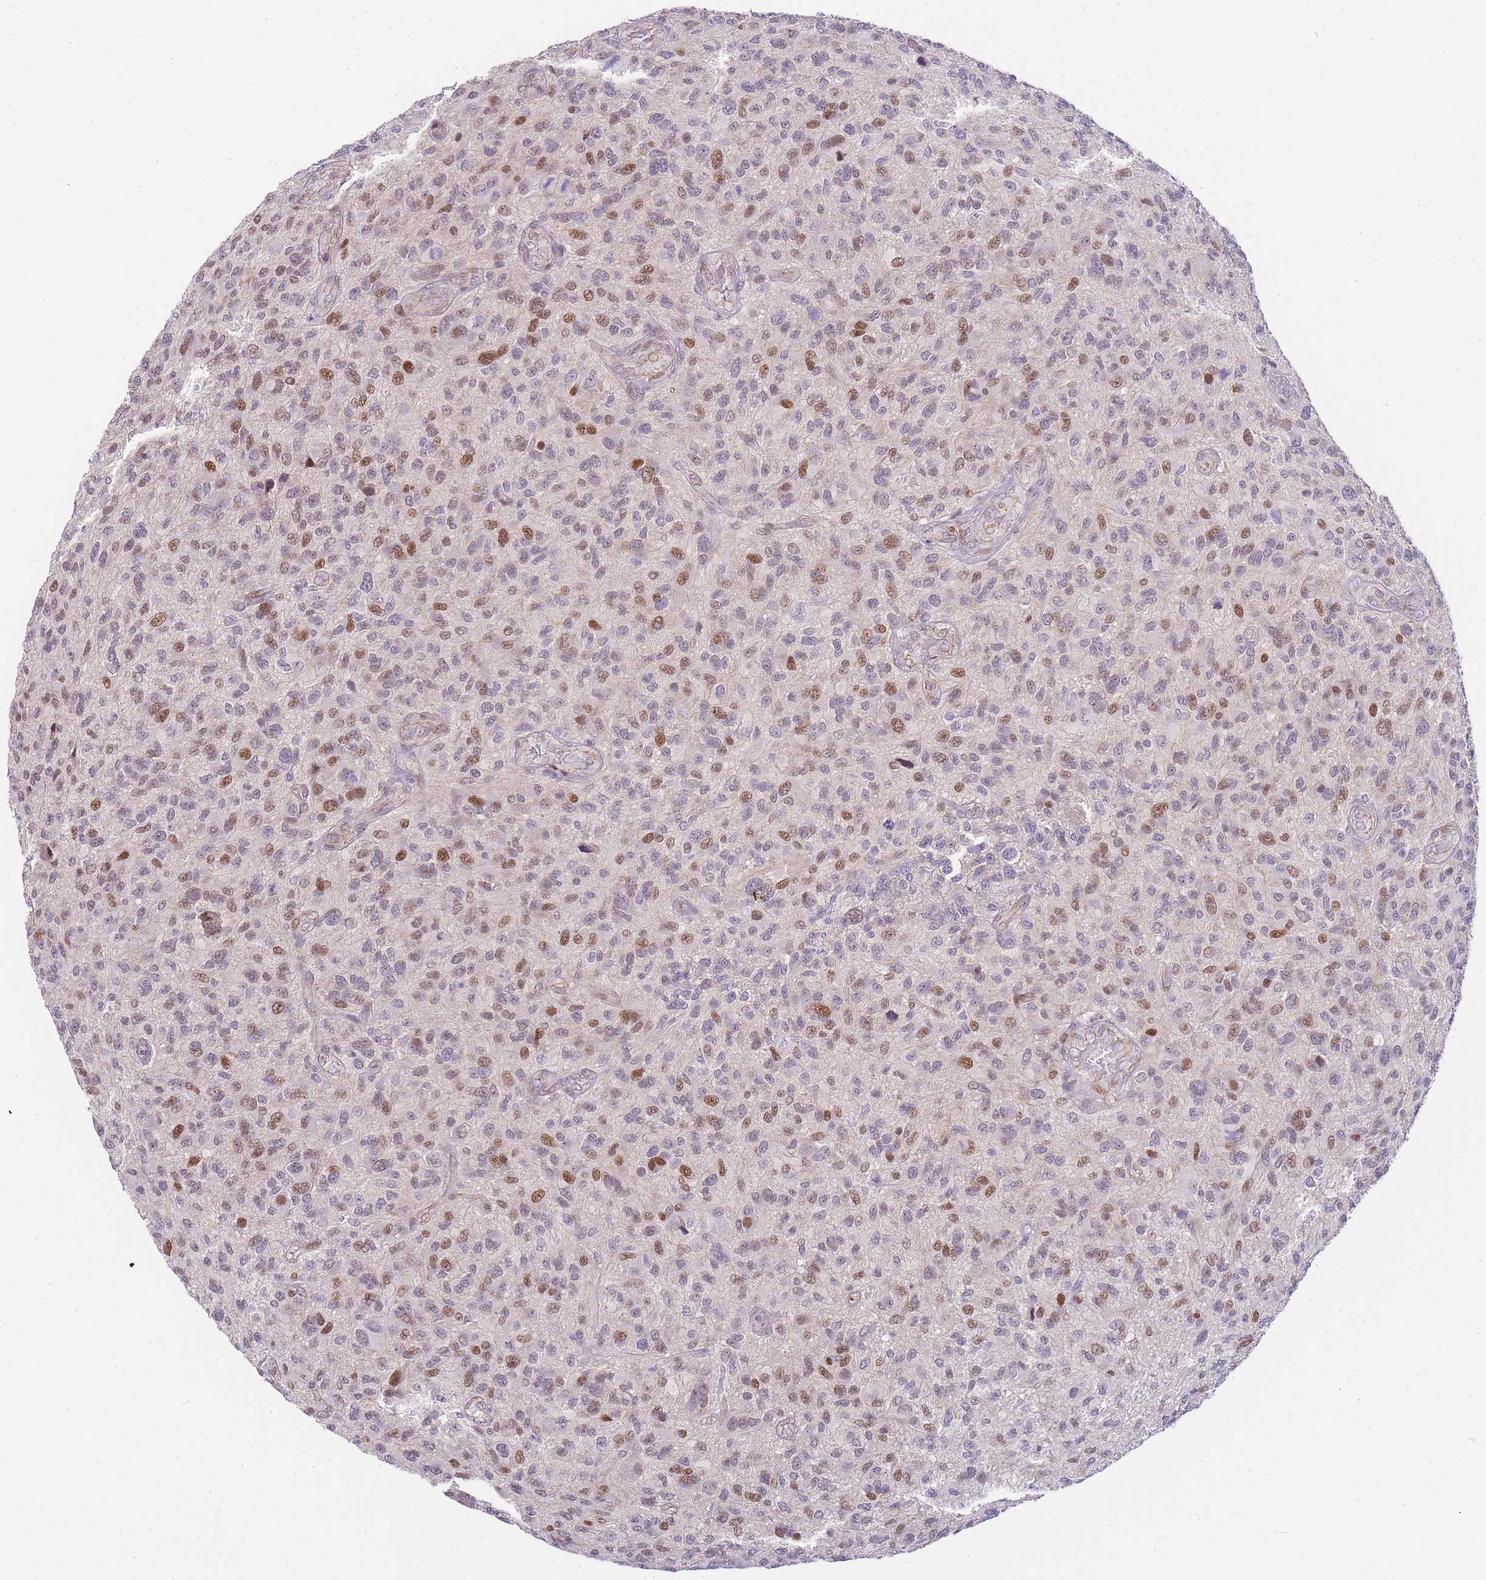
{"staining": {"intensity": "moderate", "quantity": "25%-75%", "location": "nuclear"}, "tissue": "glioma", "cell_type": "Tumor cells", "image_type": "cancer", "snomed": [{"axis": "morphology", "description": "Glioma, malignant, High grade"}, {"axis": "topography", "description": "Brain"}], "caption": "This histopathology image displays glioma stained with IHC to label a protein in brown. The nuclear of tumor cells show moderate positivity for the protein. Nuclei are counter-stained blue.", "gene": "CLBA1", "patient": {"sex": "male", "age": 47}}